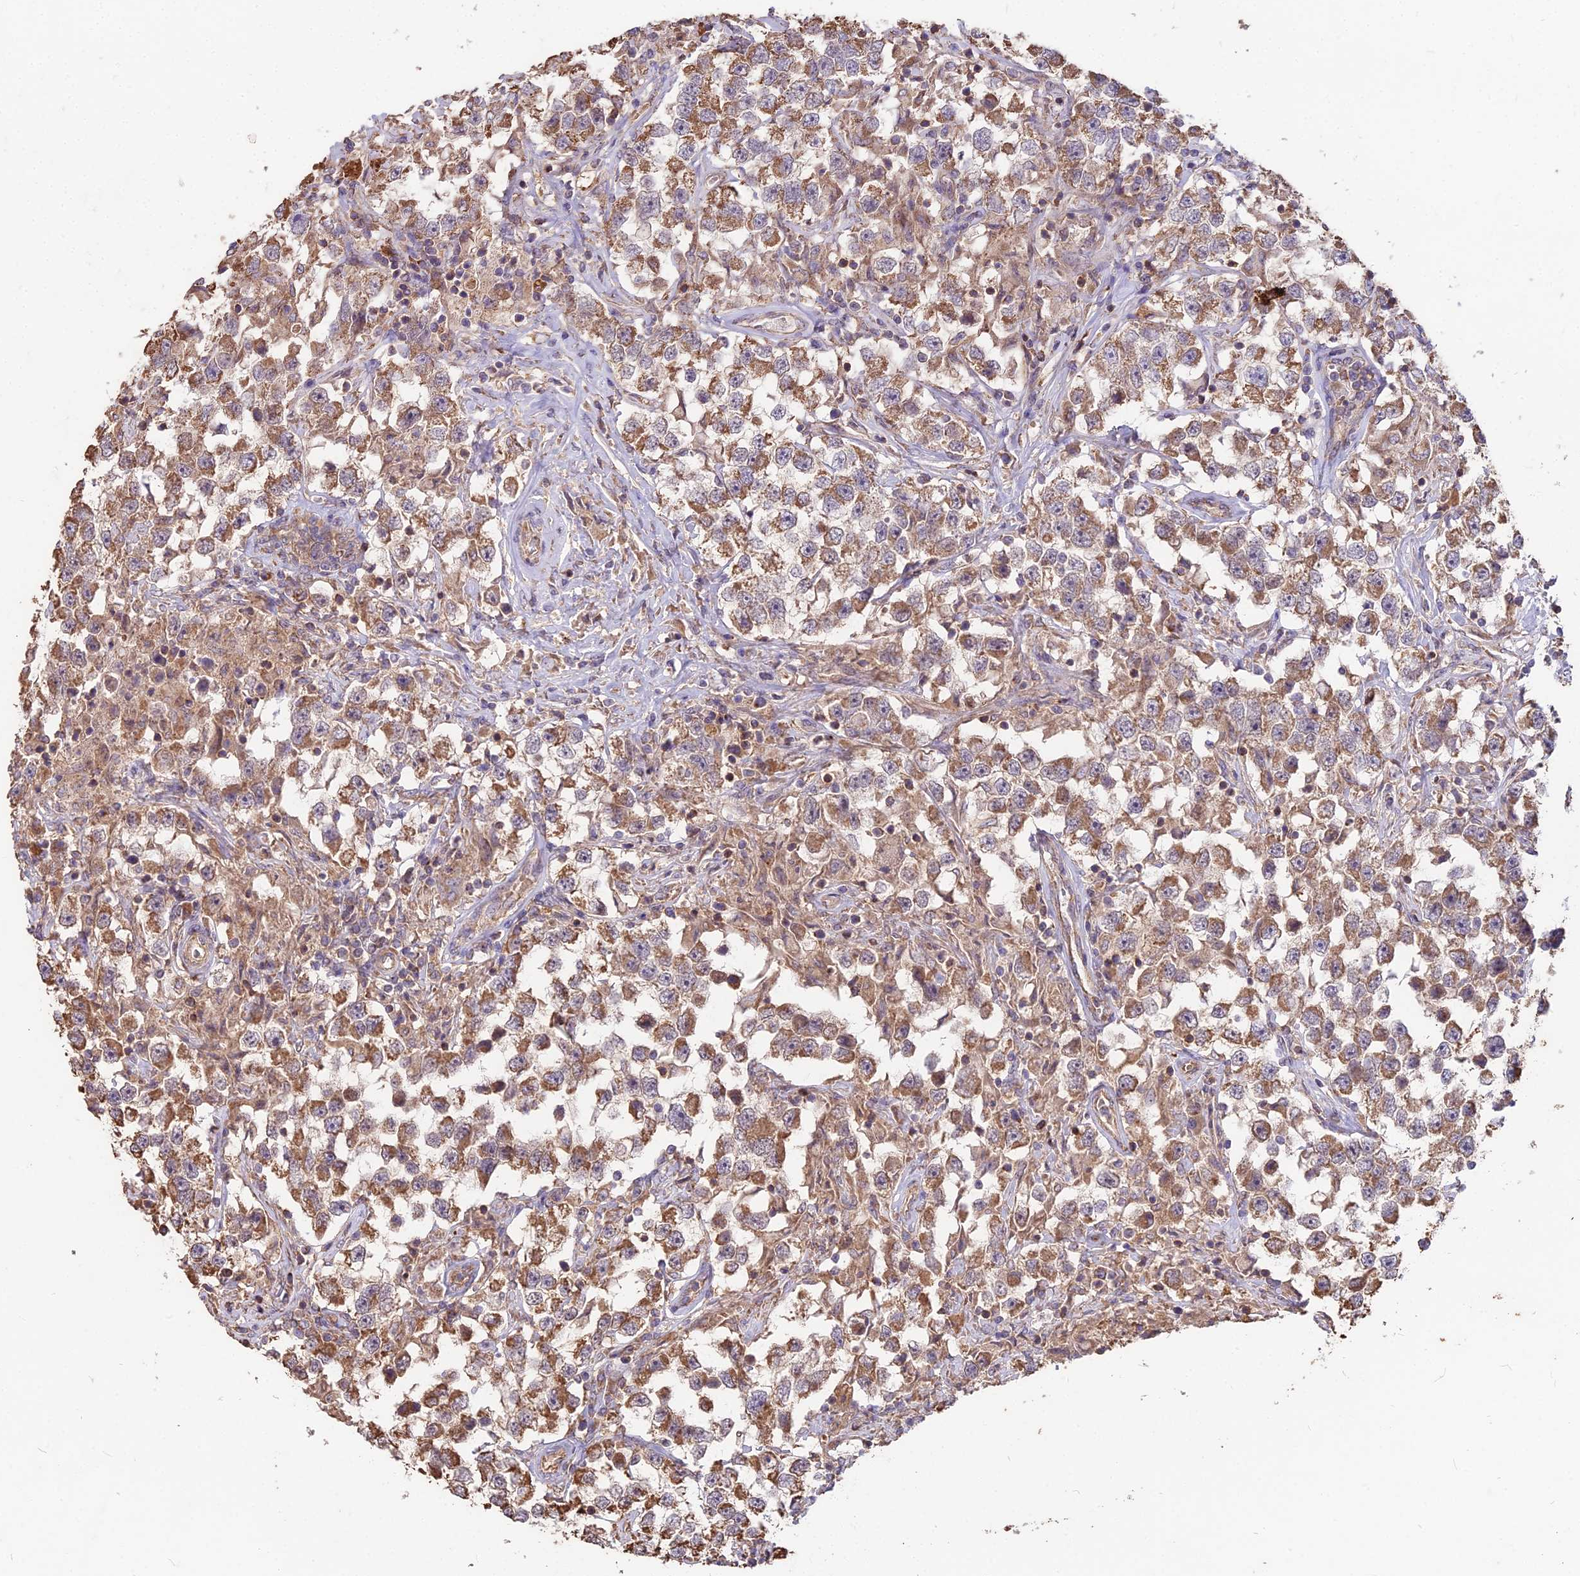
{"staining": {"intensity": "moderate", "quantity": ">75%", "location": "cytoplasmic/membranous"}, "tissue": "testis cancer", "cell_type": "Tumor cells", "image_type": "cancer", "snomed": [{"axis": "morphology", "description": "Seminoma, NOS"}, {"axis": "topography", "description": "Testis"}], "caption": "An IHC image of tumor tissue is shown. Protein staining in brown highlights moderate cytoplasmic/membranous positivity in seminoma (testis) within tumor cells.", "gene": "CEMIP2", "patient": {"sex": "male", "age": 46}}